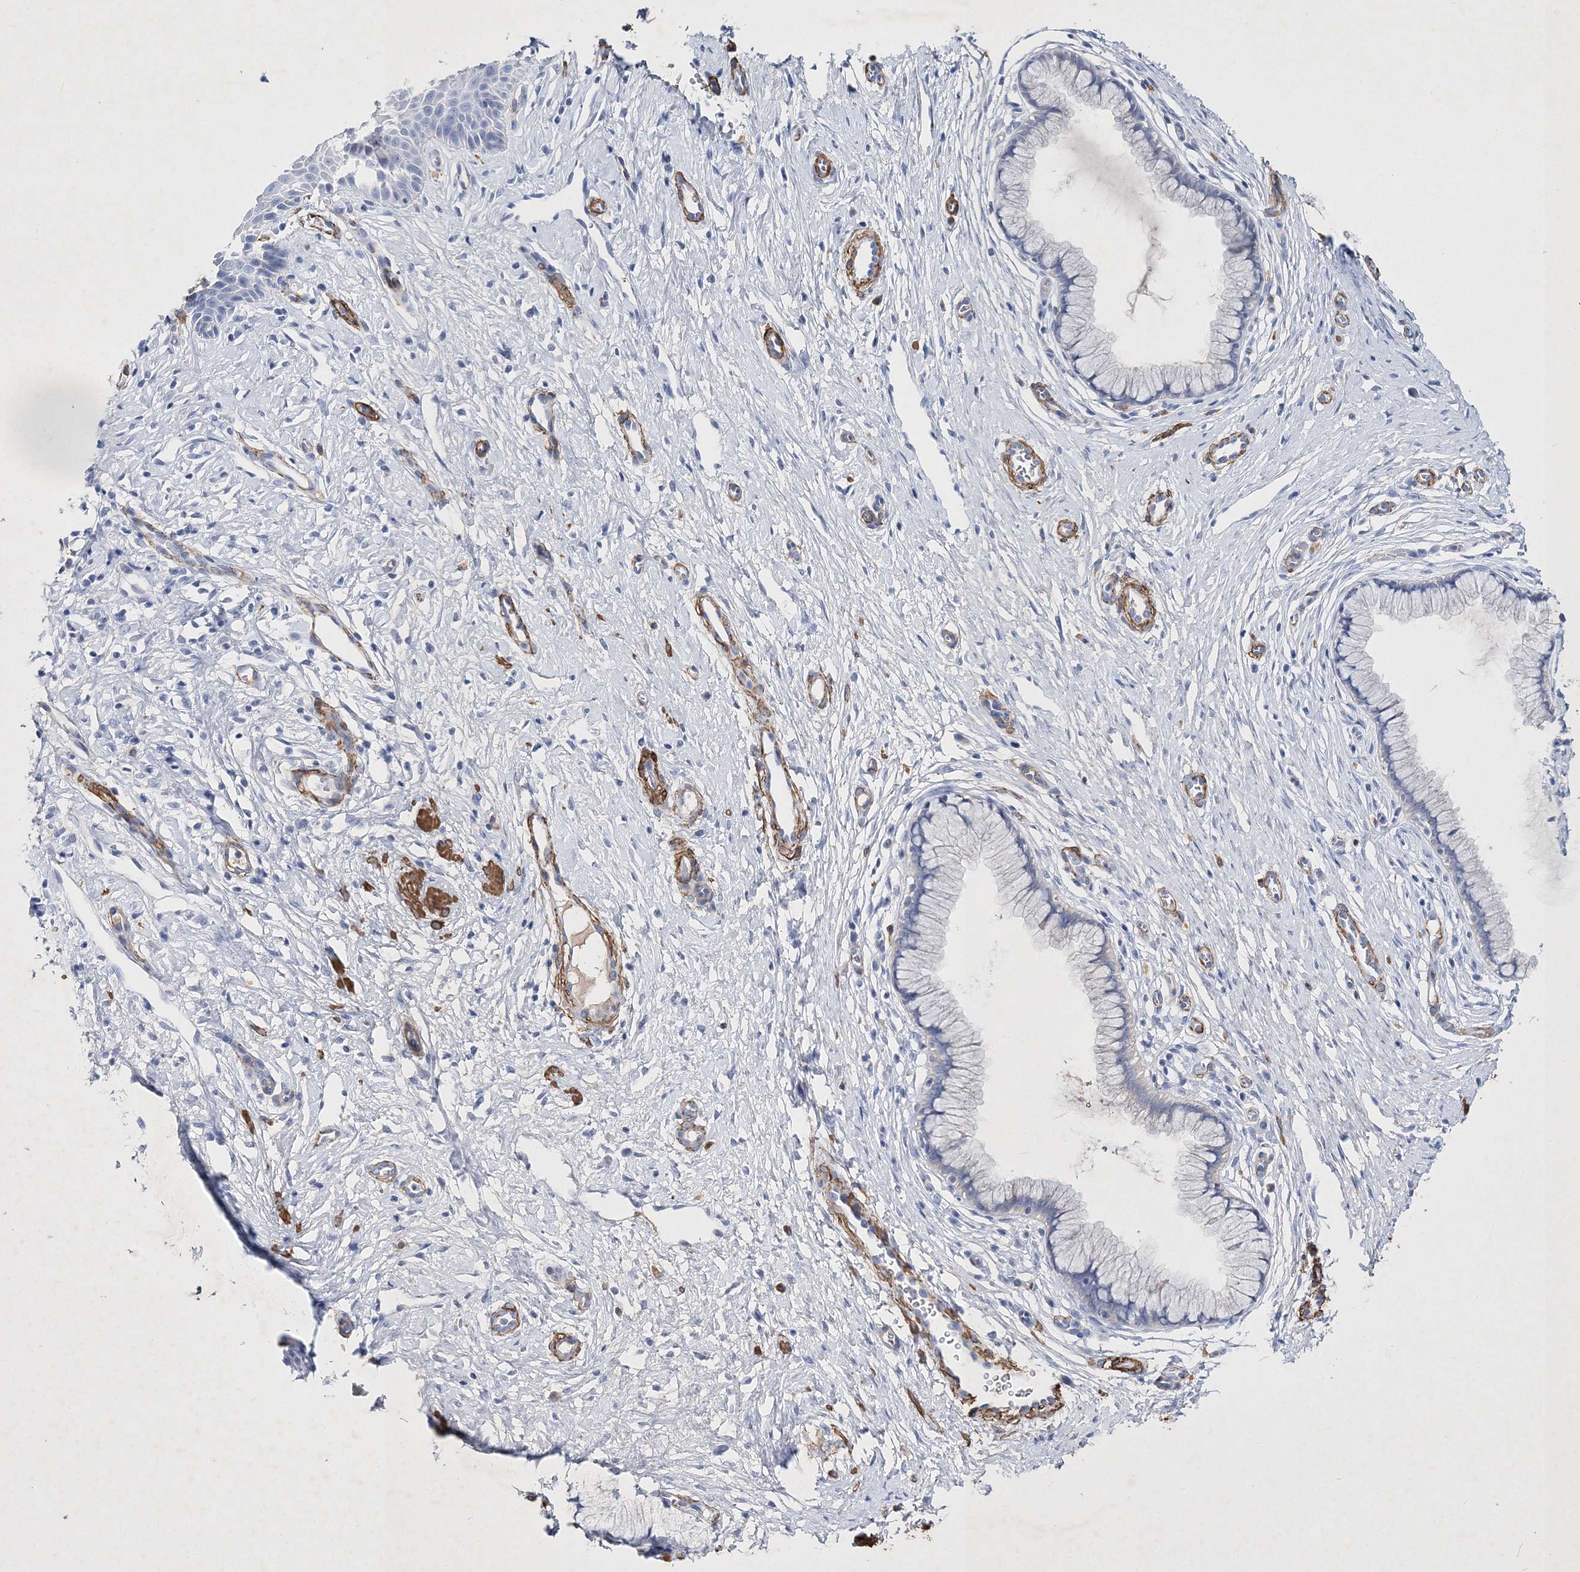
{"staining": {"intensity": "negative", "quantity": "none", "location": "none"}, "tissue": "cervix", "cell_type": "Glandular cells", "image_type": "normal", "snomed": [{"axis": "morphology", "description": "Normal tissue, NOS"}, {"axis": "topography", "description": "Cervix"}], "caption": "Immunohistochemistry image of normal cervix stained for a protein (brown), which demonstrates no positivity in glandular cells.", "gene": "RTN2", "patient": {"sex": "female", "age": 36}}